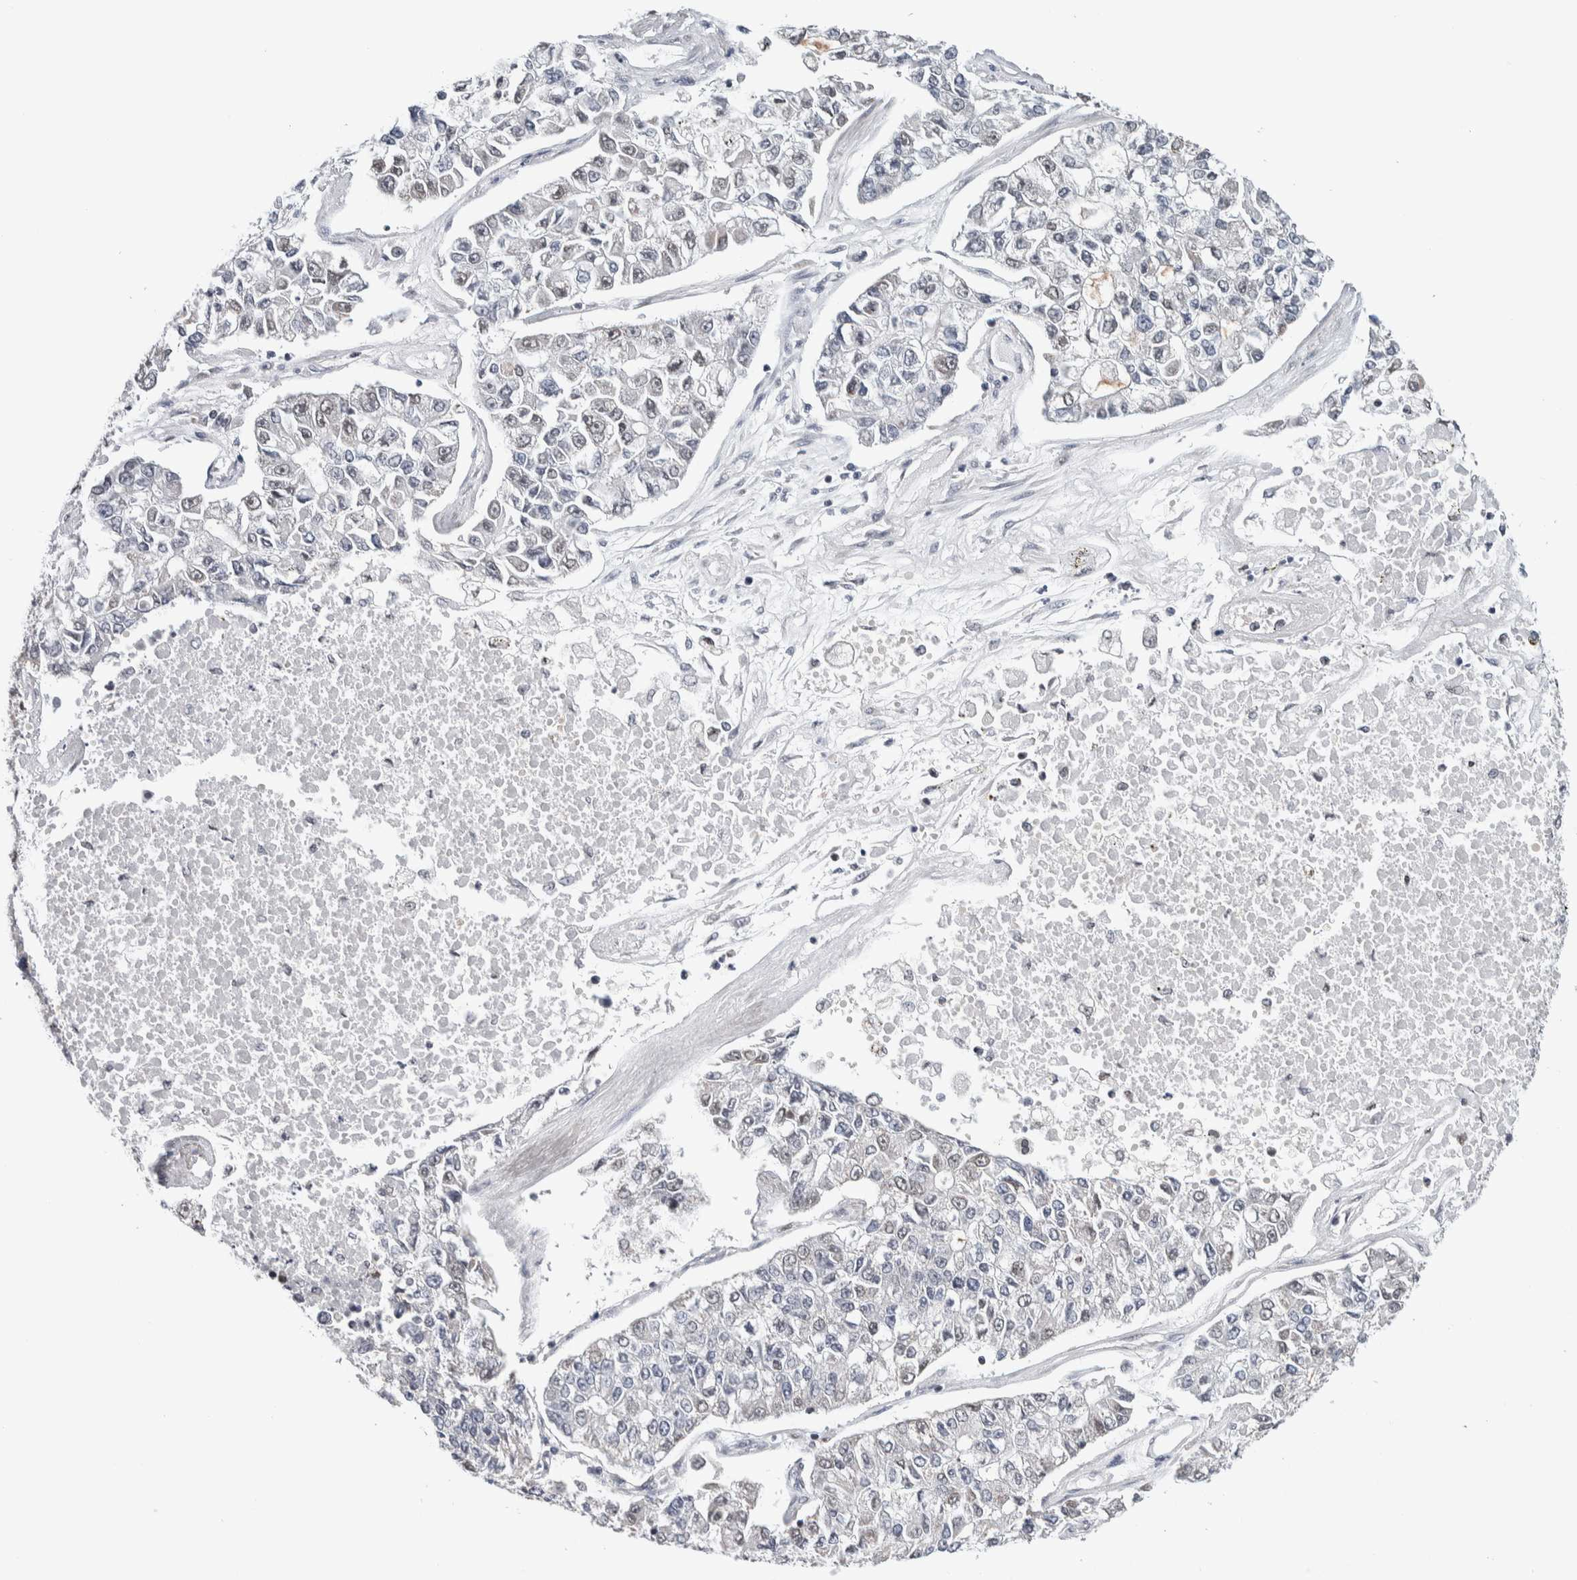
{"staining": {"intensity": "negative", "quantity": "none", "location": "none"}, "tissue": "lung cancer", "cell_type": "Tumor cells", "image_type": "cancer", "snomed": [{"axis": "morphology", "description": "Adenocarcinoma, NOS"}, {"axis": "topography", "description": "Lung"}], "caption": "Tumor cells are negative for brown protein staining in lung adenocarcinoma.", "gene": "NEUROD1", "patient": {"sex": "male", "age": 49}}